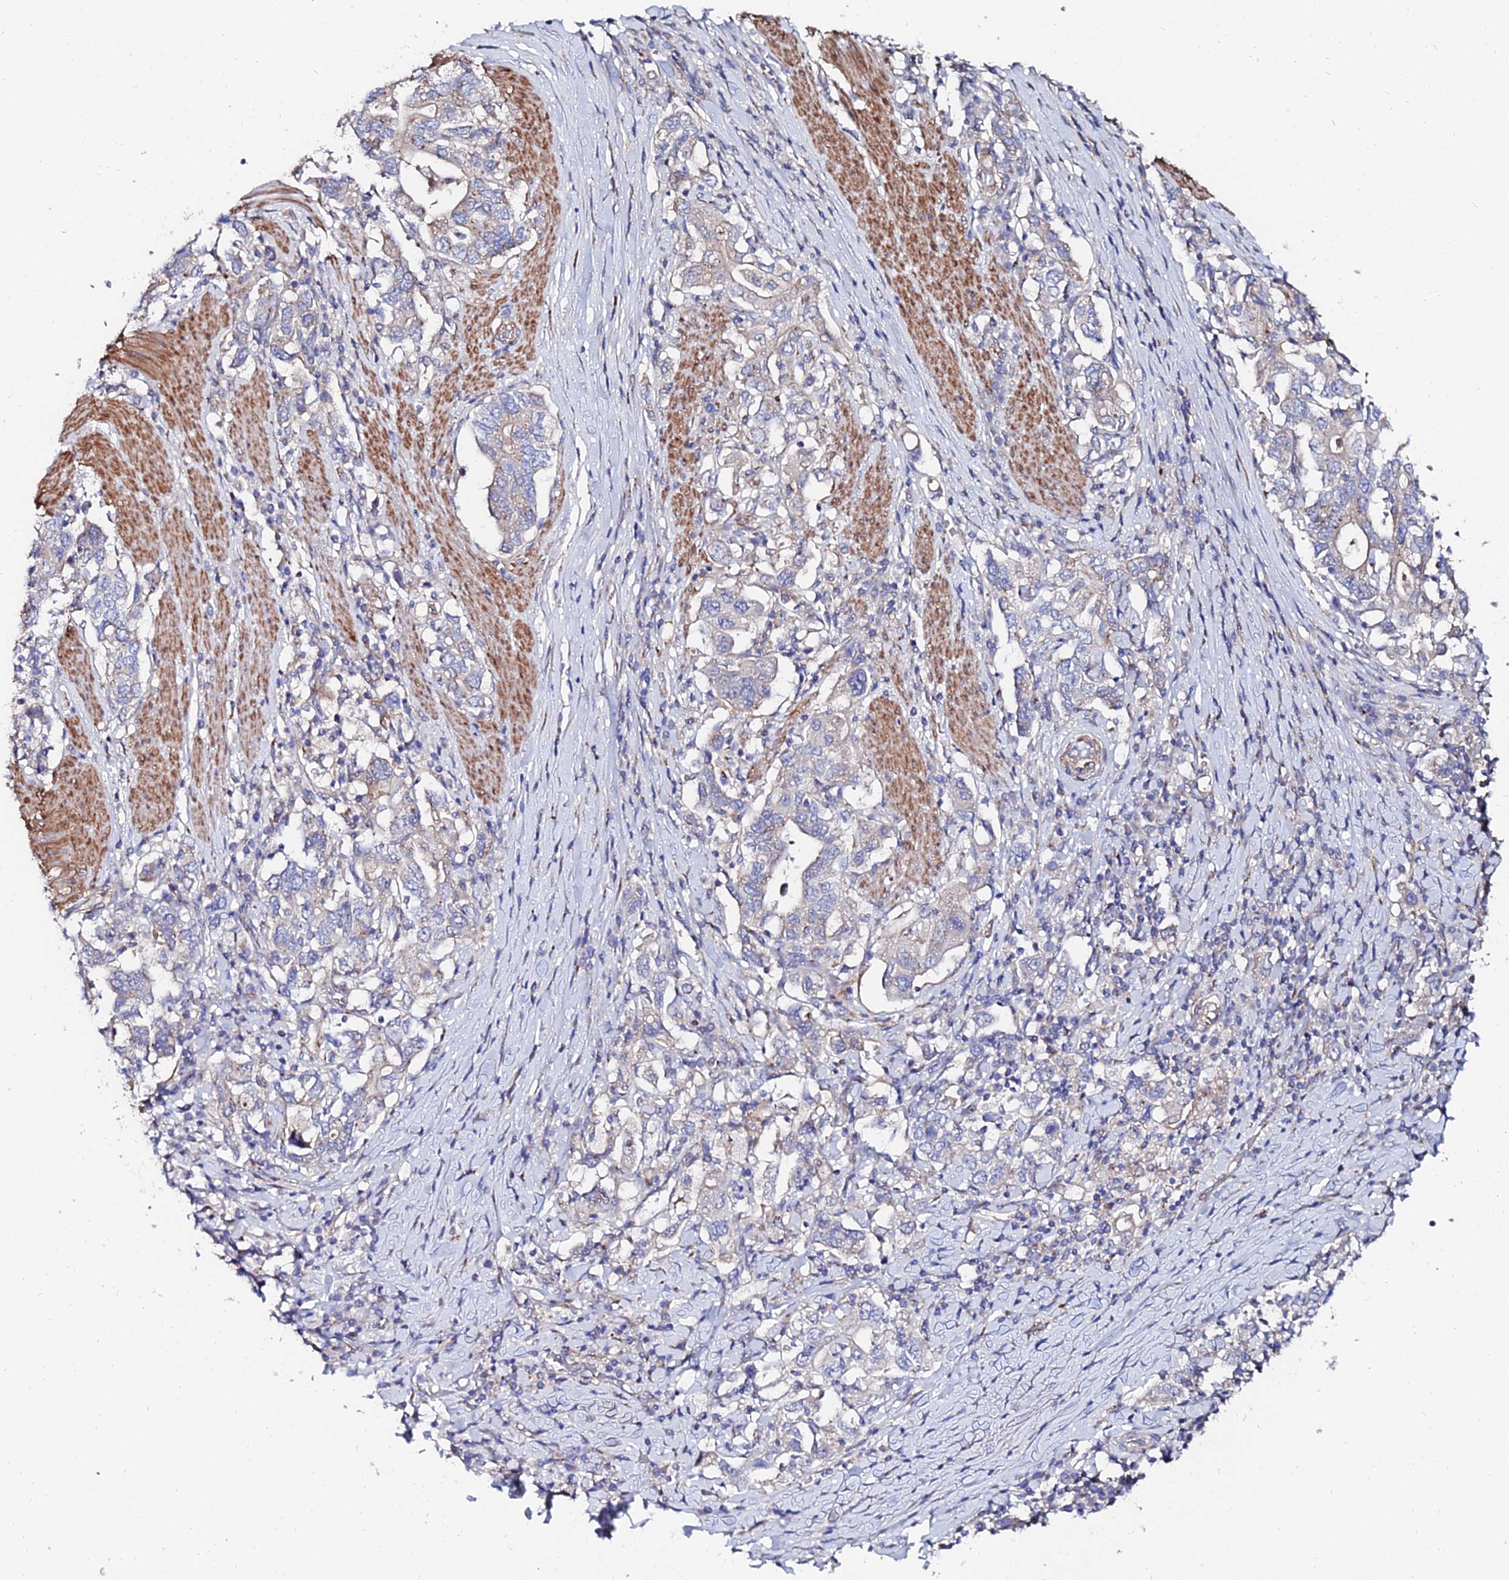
{"staining": {"intensity": "negative", "quantity": "none", "location": "none"}, "tissue": "stomach cancer", "cell_type": "Tumor cells", "image_type": "cancer", "snomed": [{"axis": "morphology", "description": "Adenocarcinoma, NOS"}, {"axis": "topography", "description": "Stomach, upper"}, {"axis": "topography", "description": "Stomach"}], "caption": "High magnification brightfield microscopy of stomach adenocarcinoma stained with DAB (3,3'-diaminobenzidine) (brown) and counterstained with hematoxylin (blue): tumor cells show no significant positivity.", "gene": "BORCS8", "patient": {"sex": "male", "age": 62}}